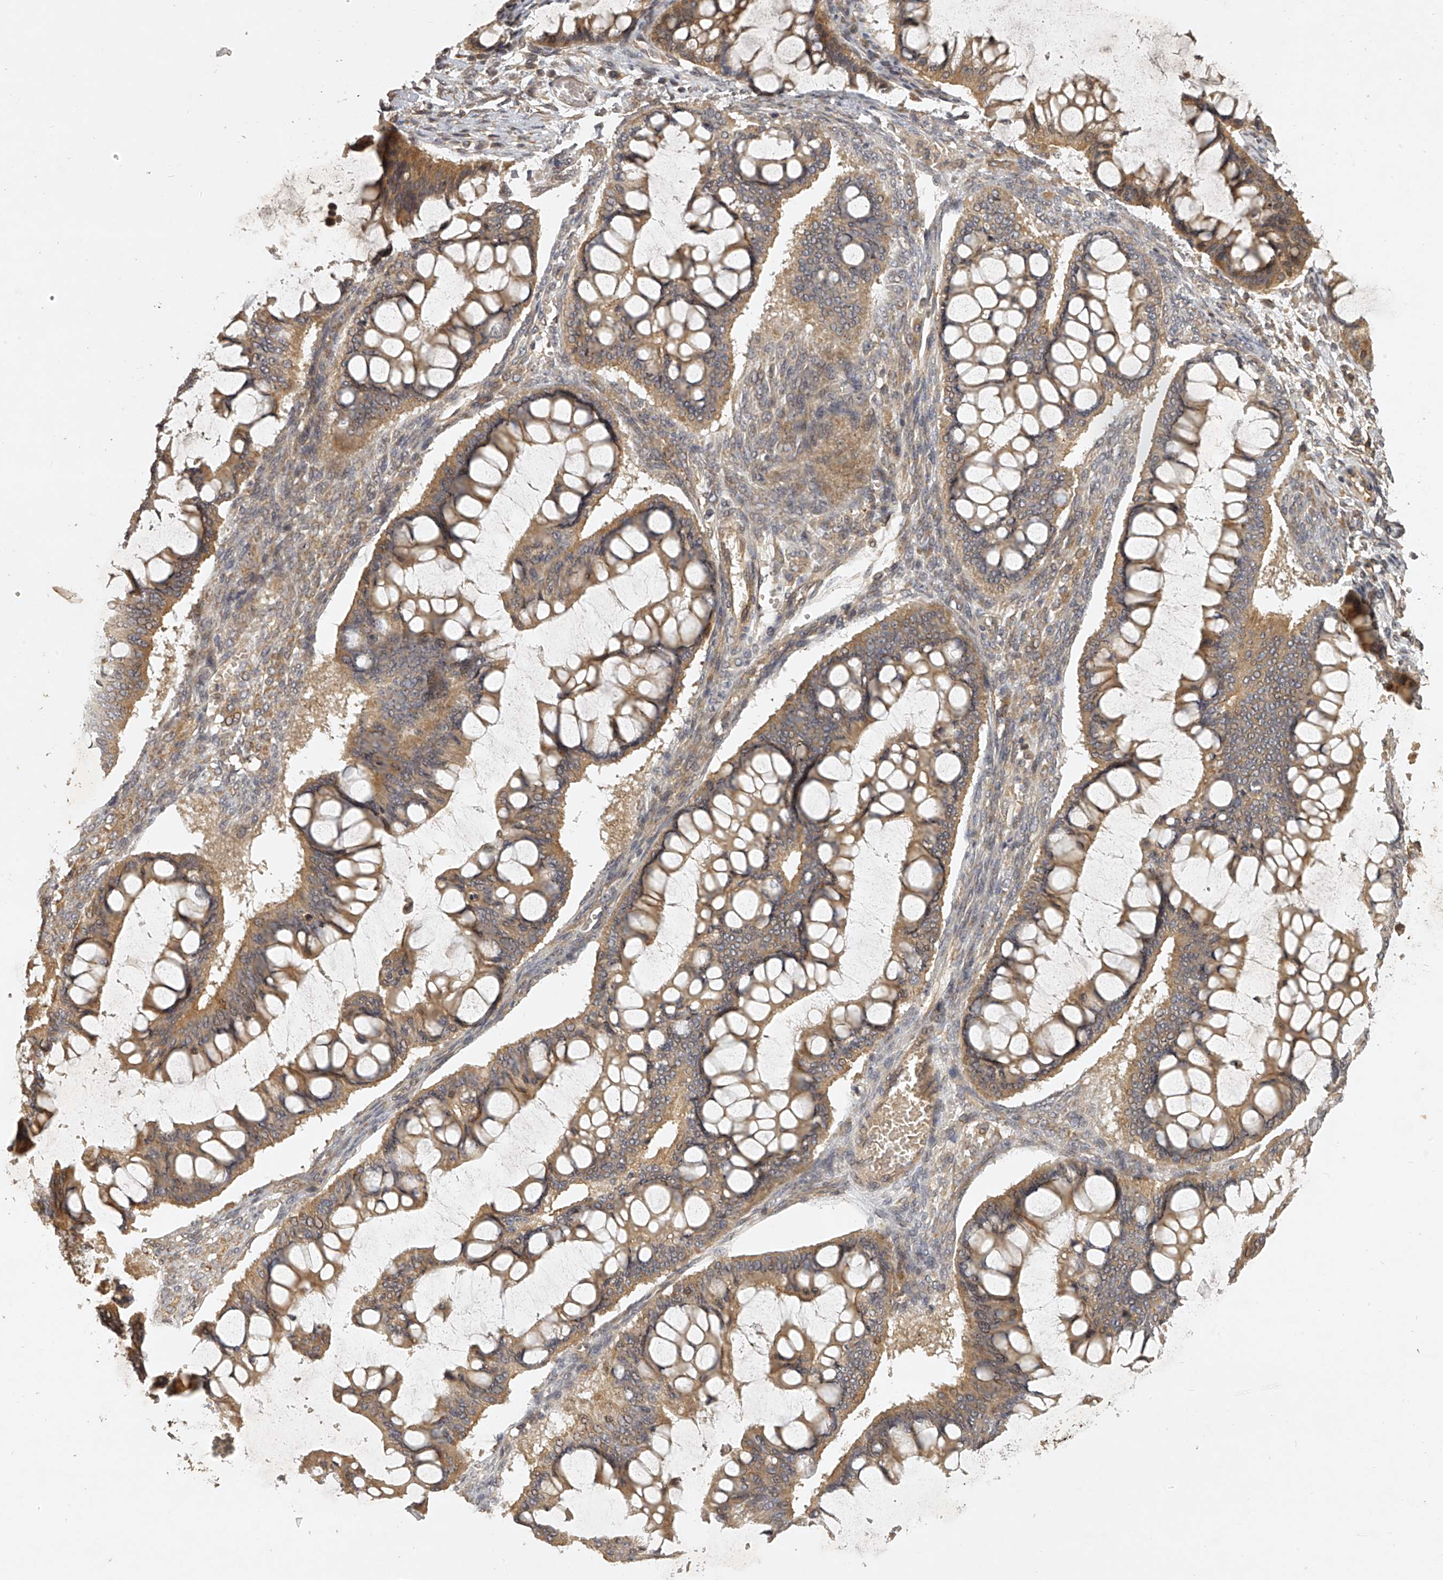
{"staining": {"intensity": "moderate", "quantity": ">75%", "location": "cytoplasmic/membranous"}, "tissue": "ovarian cancer", "cell_type": "Tumor cells", "image_type": "cancer", "snomed": [{"axis": "morphology", "description": "Cystadenocarcinoma, mucinous, NOS"}, {"axis": "topography", "description": "Ovary"}], "caption": "Immunohistochemical staining of human ovarian cancer exhibits medium levels of moderate cytoplasmic/membranous protein staining in about >75% of tumor cells. (brown staining indicates protein expression, while blue staining denotes nuclei).", "gene": "NFS1", "patient": {"sex": "female", "age": 73}}